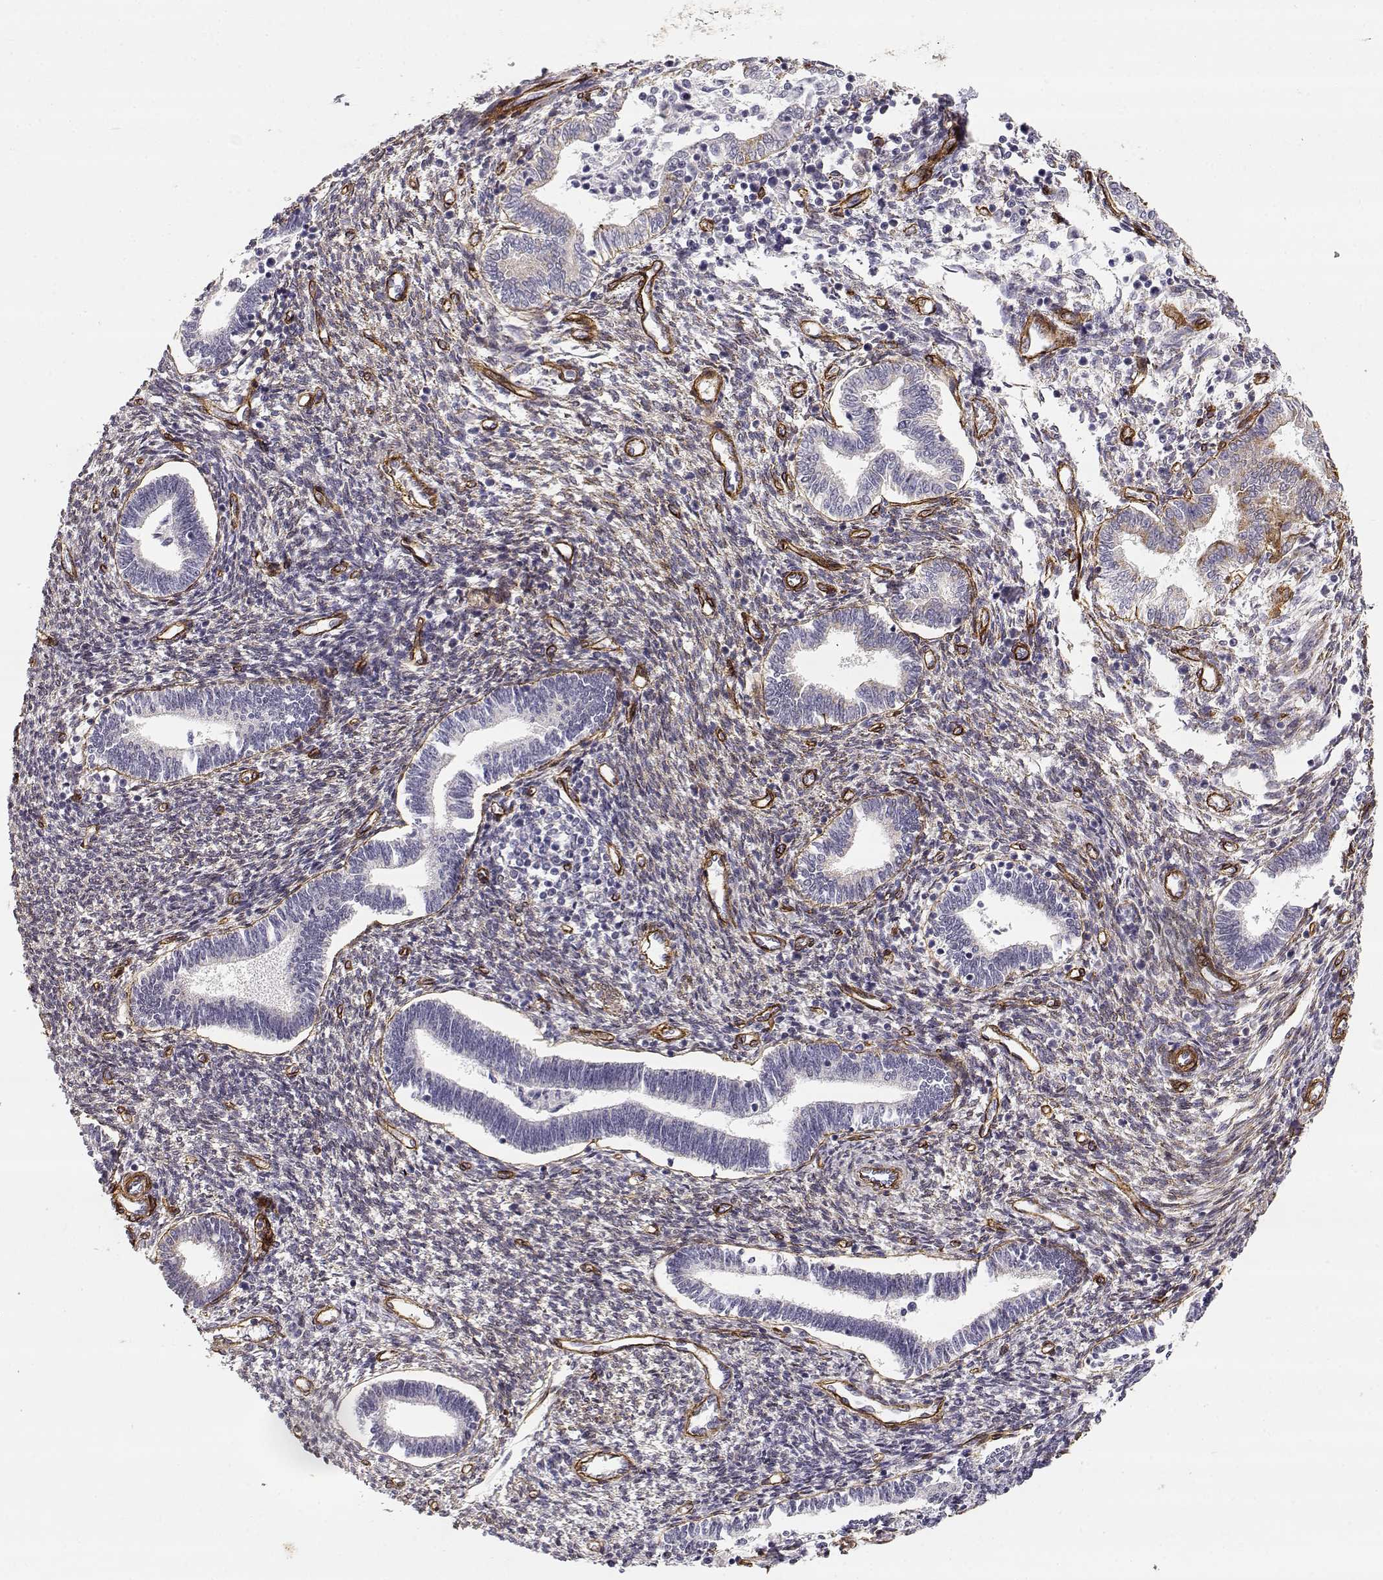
{"staining": {"intensity": "negative", "quantity": "none", "location": "none"}, "tissue": "endometrium", "cell_type": "Cells in endometrial stroma", "image_type": "normal", "snomed": [{"axis": "morphology", "description": "Normal tissue, NOS"}, {"axis": "topography", "description": "Endometrium"}], "caption": "DAB immunohistochemical staining of normal human endometrium demonstrates no significant expression in cells in endometrial stroma. The staining is performed using DAB brown chromogen with nuclei counter-stained in using hematoxylin.", "gene": "LAMC1", "patient": {"sex": "female", "age": 42}}